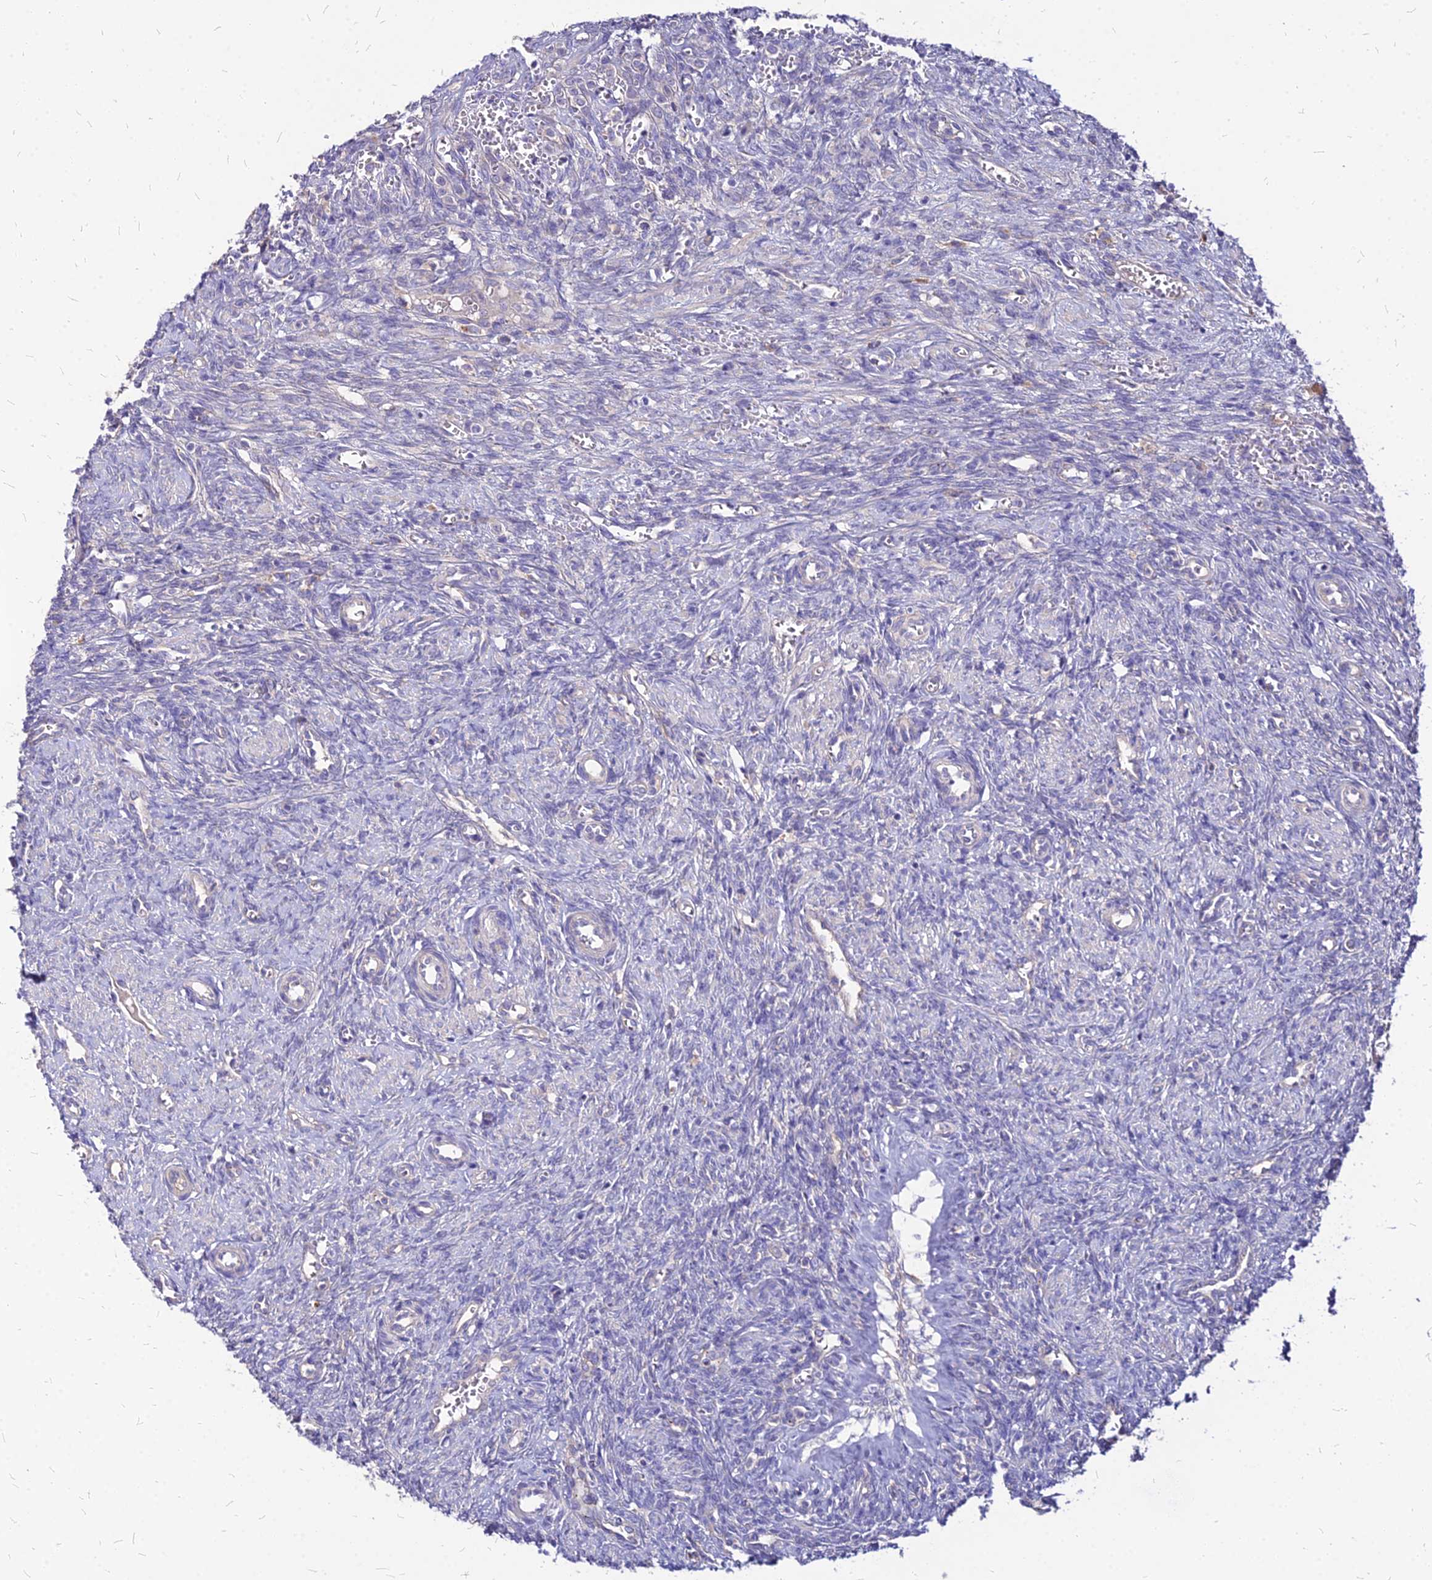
{"staining": {"intensity": "weak", "quantity": ">75%", "location": "cytoplasmic/membranous"}, "tissue": "ovary", "cell_type": "Follicle cells", "image_type": "normal", "snomed": [{"axis": "morphology", "description": "Normal tissue, NOS"}, {"axis": "topography", "description": "Ovary"}], "caption": "Immunohistochemistry (IHC) histopathology image of benign ovary stained for a protein (brown), which displays low levels of weak cytoplasmic/membranous staining in about >75% of follicle cells.", "gene": "COMMD10", "patient": {"sex": "female", "age": 41}}